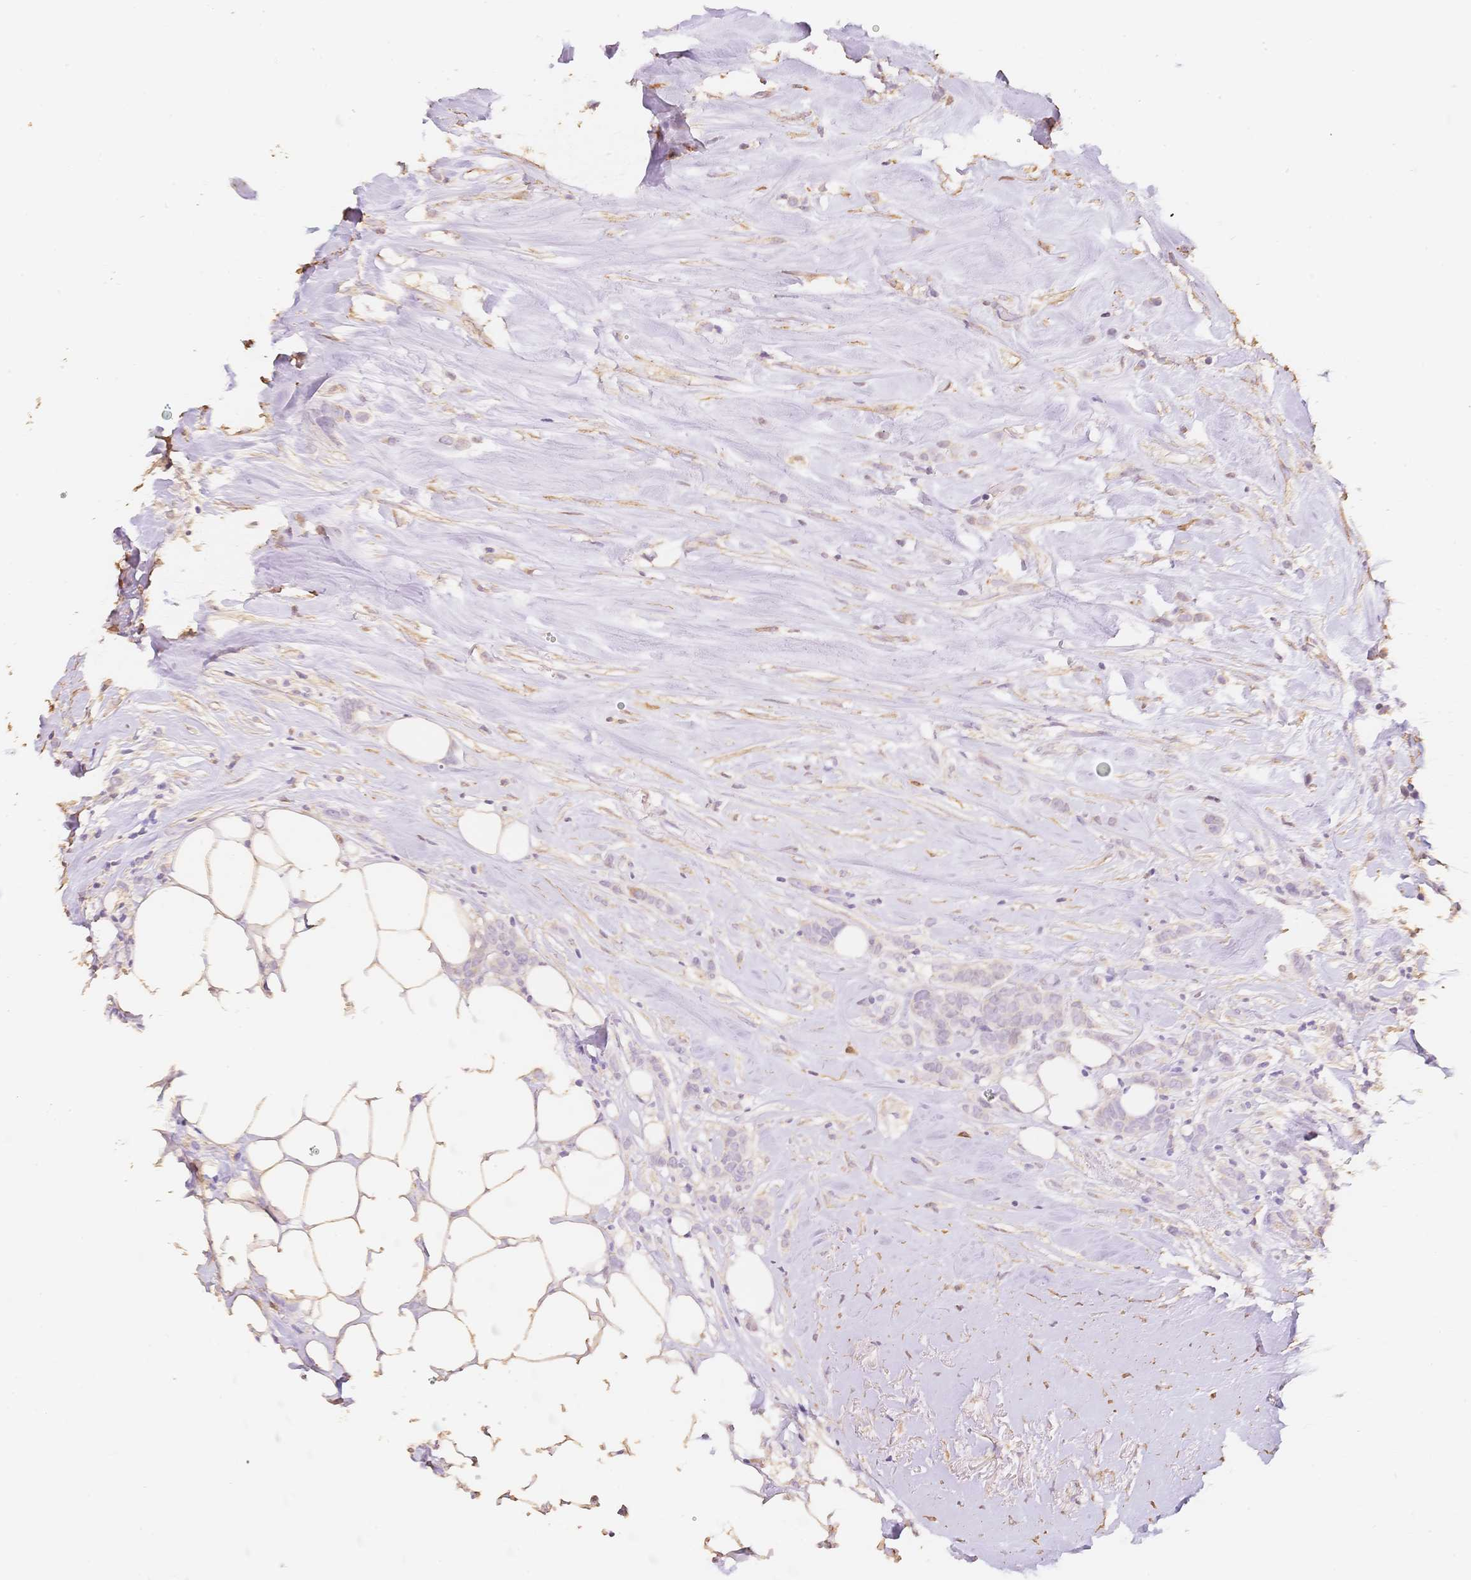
{"staining": {"intensity": "negative", "quantity": "none", "location": "none"}, "tissue": "breast cancer", "cell_type": "Tumor cells", "image_type": "cancer", "snomed": [{"axis": "morphology", "description": "Duct carcinoma"}, {"axis": "topography", "description": "Breast"}], "caption": "Immunohistochemistry (IHC) of breast cancer (infiltrating ductal carcinoma) demonstrates no staining in tumor cells.", "gene": "MBOAT7", "patient": {"sex": "female", "age": 80}}